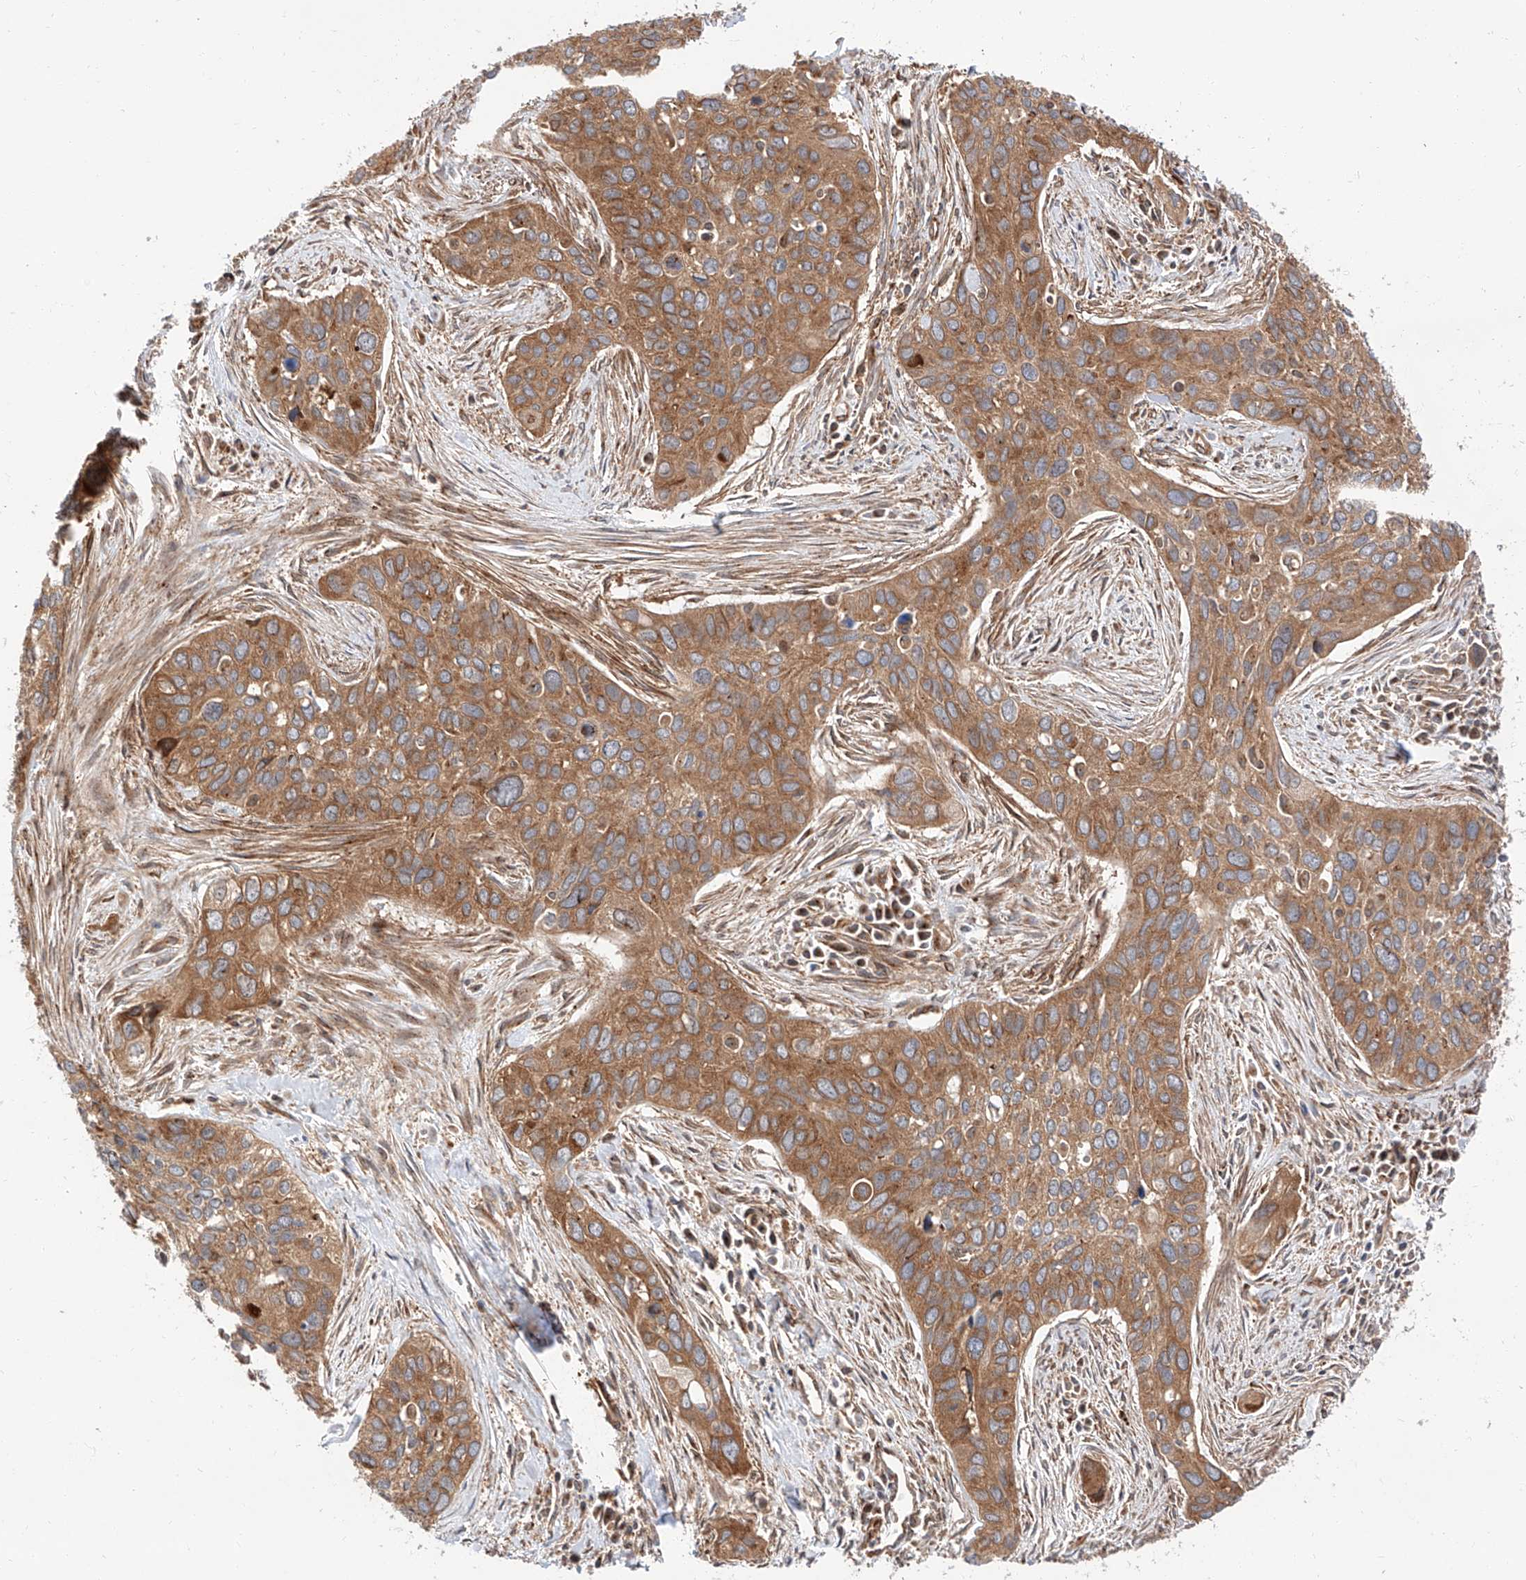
{"staining": {"intensity": "moderate", "quantity": ">75%", "location": "cytoplasmic/membranous"}, "tissue": "cervical cancer", "cell_type": "Tumor cells", "image_type": "cancer", "snomed": [{"axis": "morphology", "description": "Squamous cell carcinoma, NOS"}, {"axis": "topography", "description": "Cervix"}], "caption": "The immunohistochemical stain shows moderate cytoplasmic/membranous staining in tumor cells of cervical squamous cell carcinoma tissue.", "gene": "ISCA2", "patient": {"sex": "female", "age": 55}}